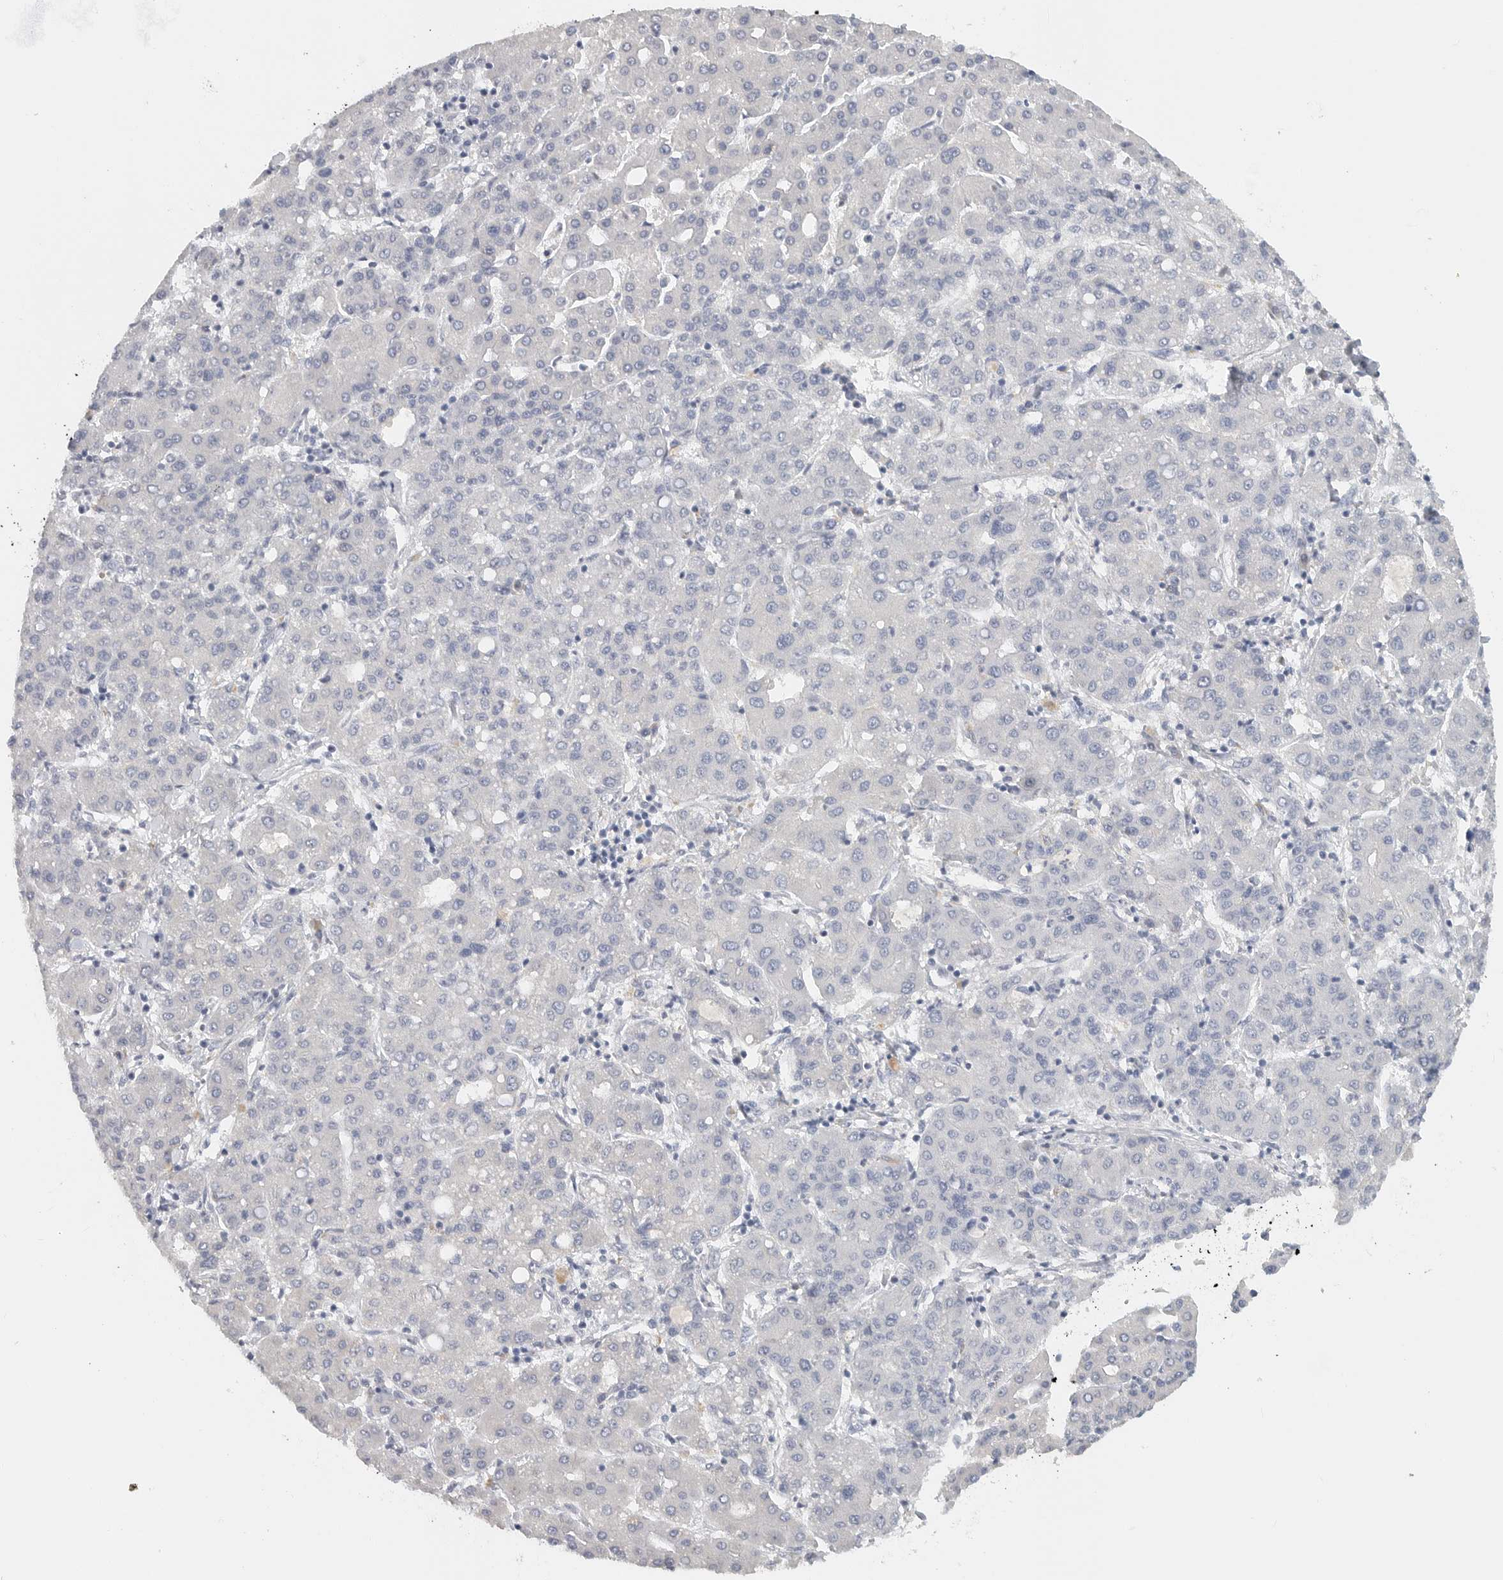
{"staining": {"intensity": "negative", "quantity": "none", "location": "none"}, "tissue": "liver cancer", "cell_type": "Tumor cells", "image_type": "cancer", "snomed": [{"axis": "morphology", "description": "Carcinoma, Hepatocellular, NOS"}, {"axis": "topography", "description": "Liver"}], "caption": "Immunohistochemical staining of hepatocellular carcinoma (liver) reveals no significant staining in tumor cells.", "gene": "PAM", "patient": {"sex": "male", "age": 65}}